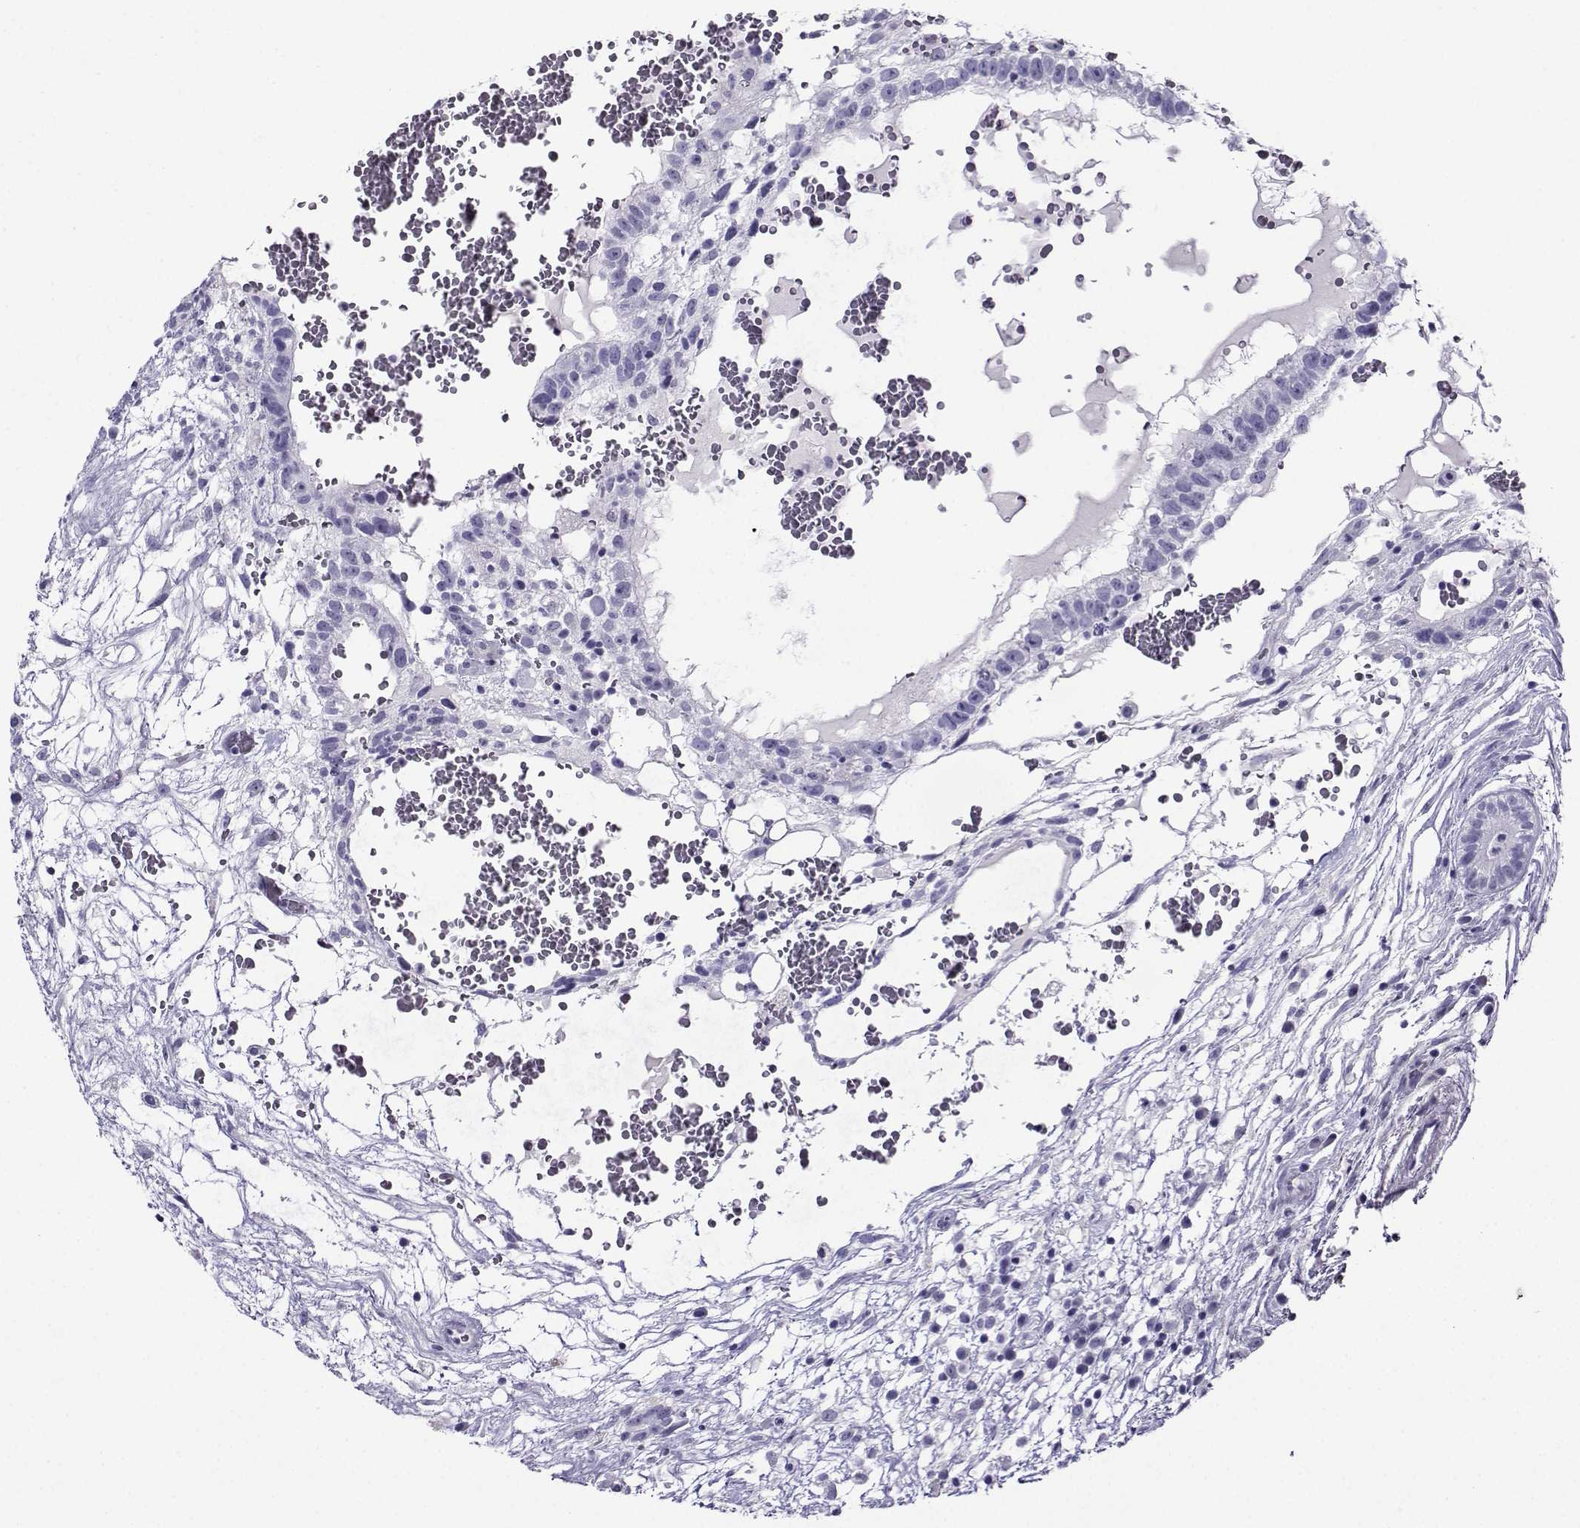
{"staining": {"intensity": "negative", "quantity": "none", "location": "none"}, "tissue": "testis cancer", "cell_type": "Tumor cells", "image_type": "cancer", "snomed": [{"axis": "morphology", "description": "Normal tissue, NOS"}, {"axis": "morphology", "description": "Carcinoma, Embryonal, NOS"}, {"axis": "topography", "description": "Testis"}], "caption": "Testis cancer was stained to show a protein in brown. There is no significant positivity in tumor cells.", "gene": "CRYBB1", "patient": {"sex": "male", "age": 32}}